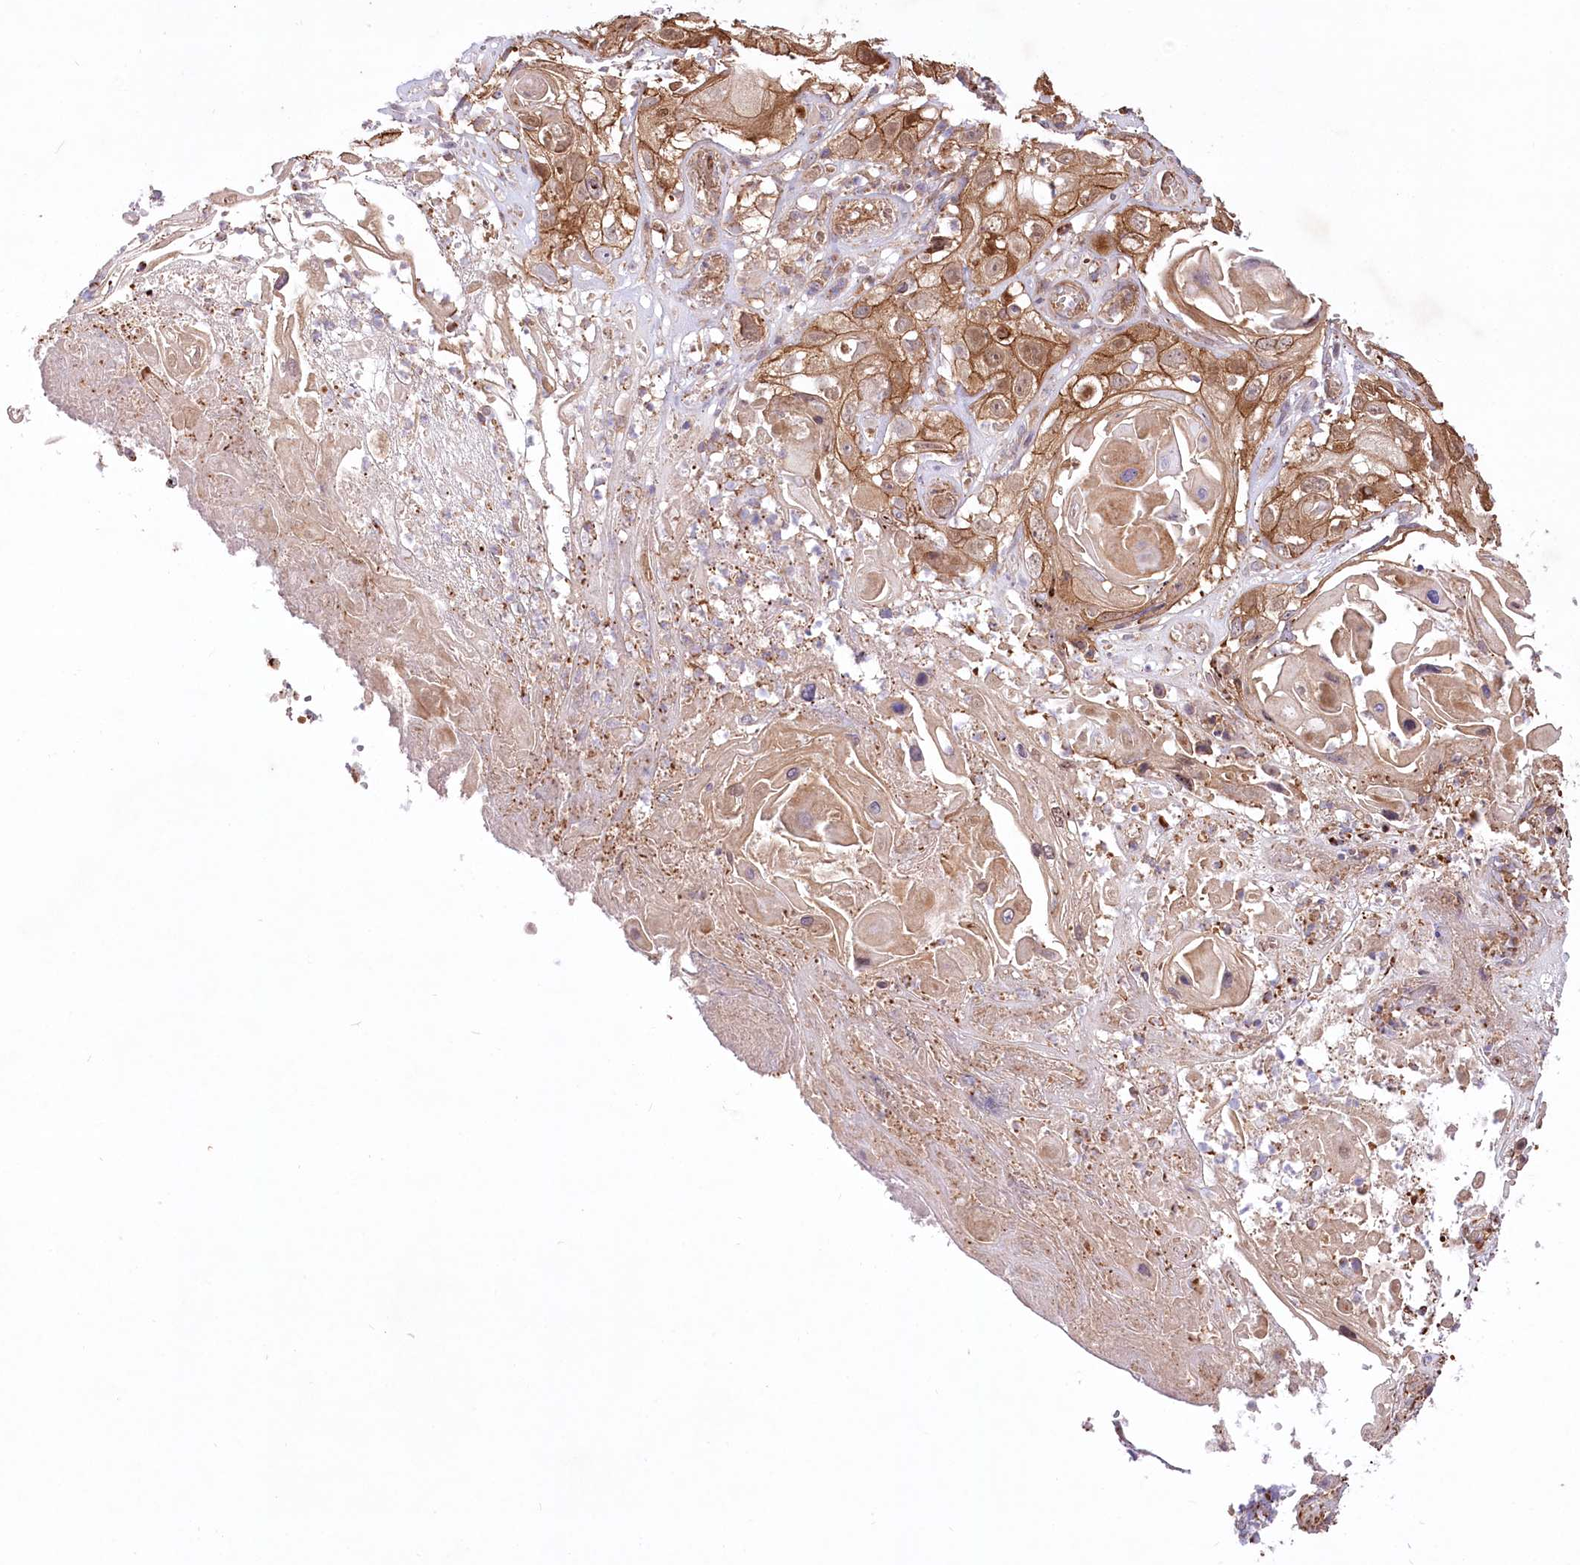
{"staining": {"intensity": "moderate", "quantity": ">75%", "location": "cytoplasmic/membranous"}, "tissue": "skin cancer", "cell_type": "Tumor cells", "image_type": "cancer", "snomed": [{"axis": "morphology", "description": "Squamous cell carcinoma, NOS"}, {"axis": "topography", "description": "Skin"}], "caption": "Immunohistochemical staining of human skin cancer displays medium levels of moderate cytoplasmic/membranous expression in approximately >75% of tumor cells.", "gene": "UMPS", "patient": {"sex": "male", "age": 55}}